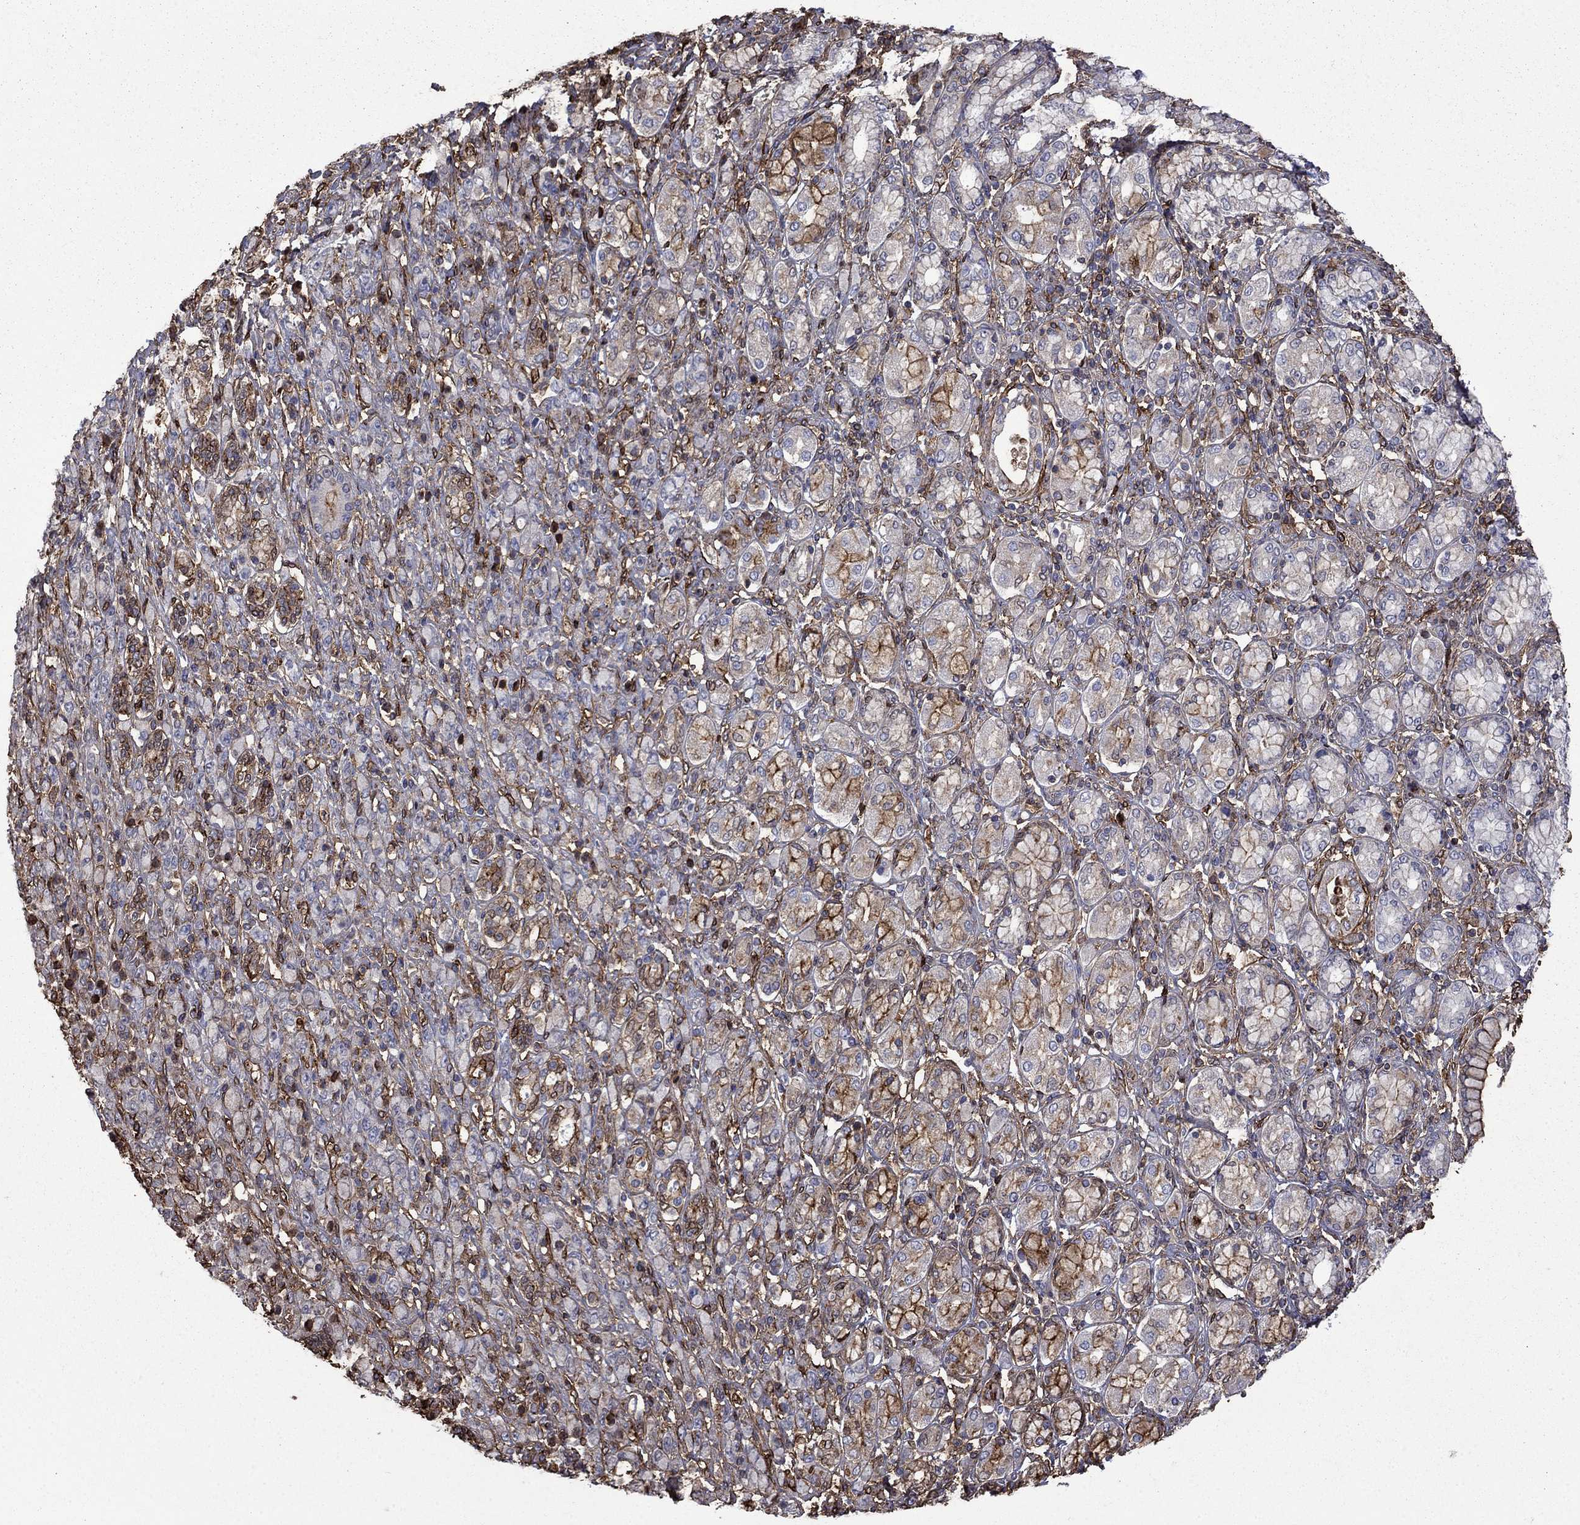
{"staining": {"intensity": "strong", "quantity": "<25%", "location": "cytoplasmic/membranous"}, "tissue": "stomach cancer", "cell_type": "Tumor cells", "image_type": "cancer", "snomed": [{"axis": "morphology", "description": "Normal tissue, NOS"}, {"axis": "morphology", "description": "Adenocarcinoma, NOS"}, {"axis": "topography", "description": "Stomach"}], "caption": "Strong cytoplasmic/membranous protein expression is identified in about <25% of tumor cells in stomach cancer. The protein is shown in brown color, while the nuclei are stained blue.", "gene": "PLAU", "patient": {"sex": "female", "age": 79}}